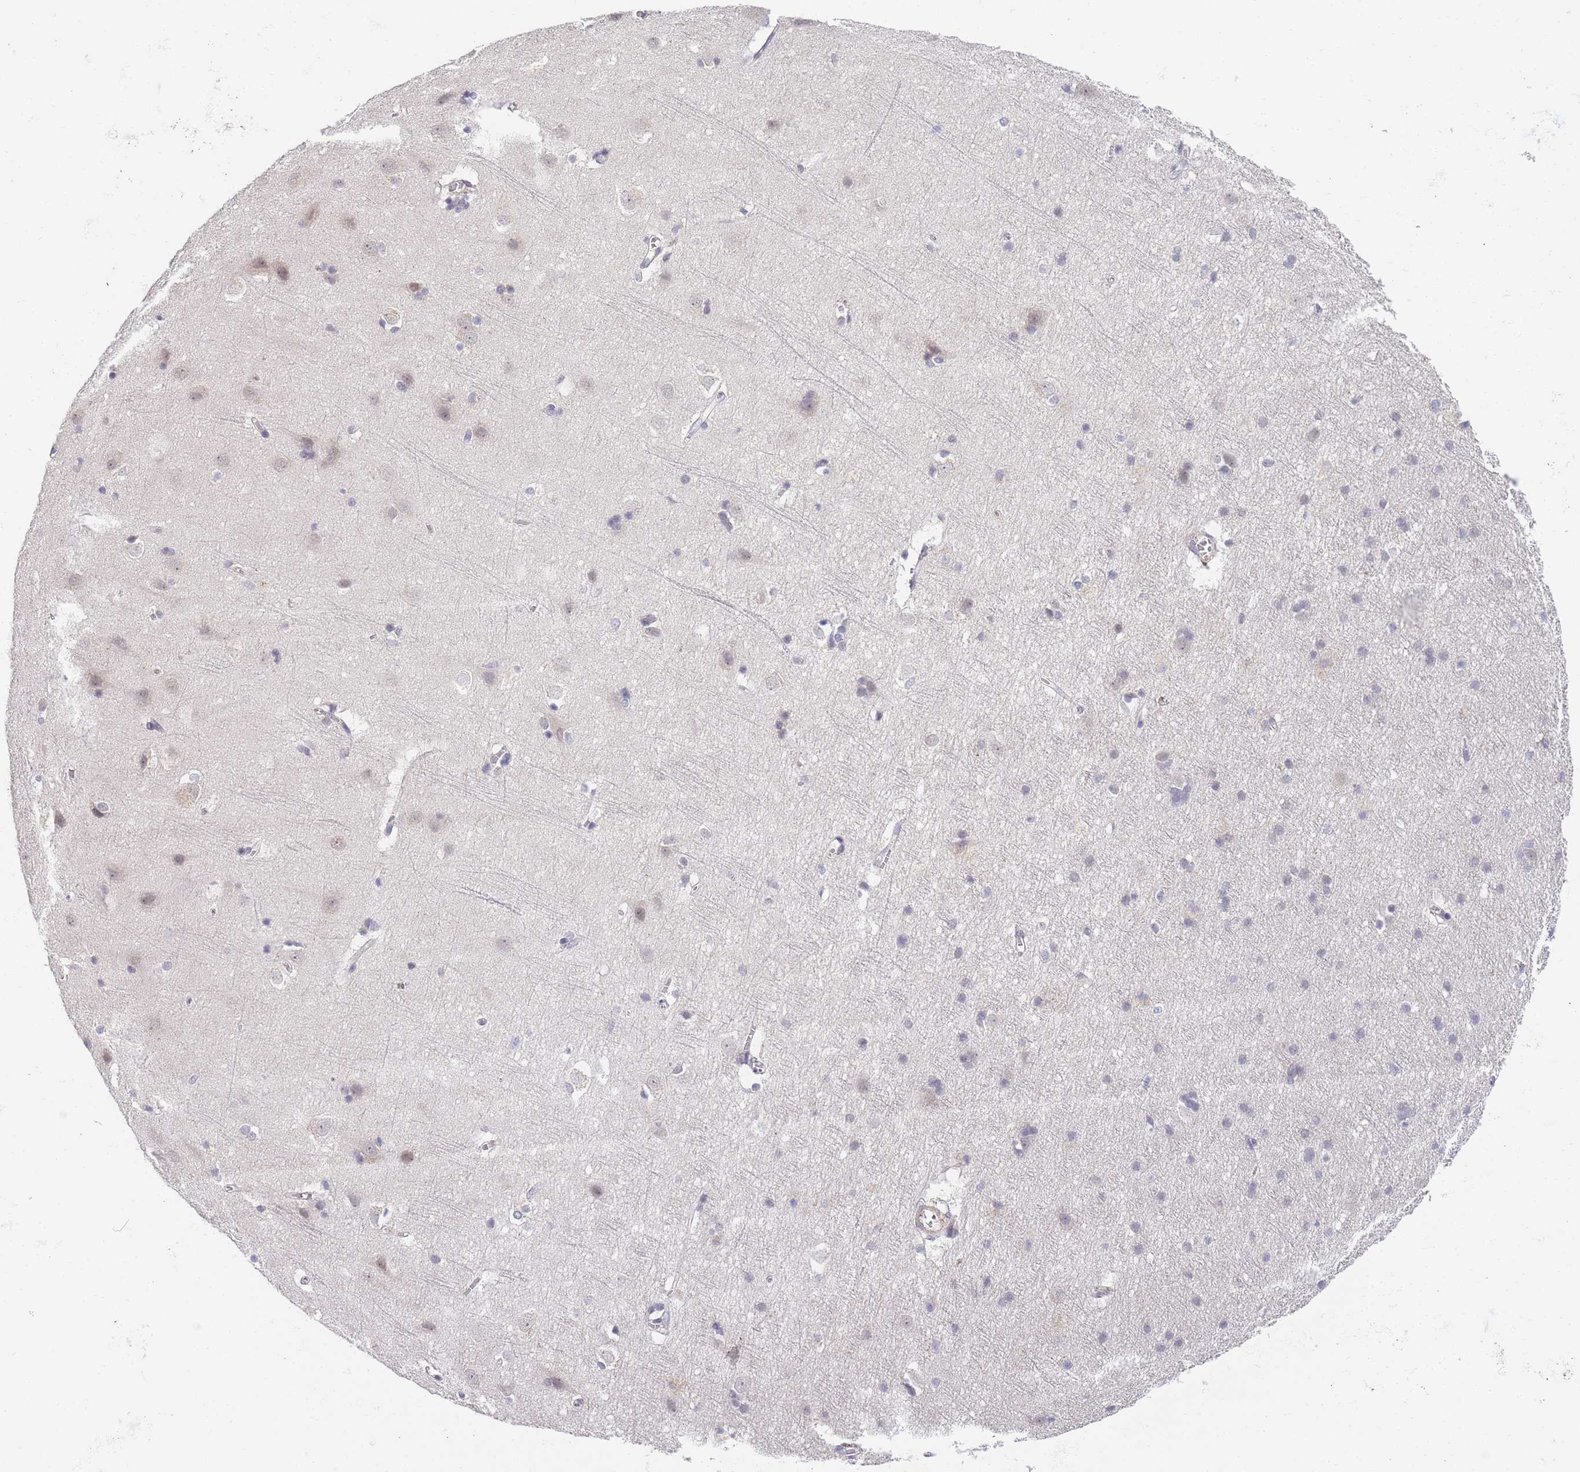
{"staining": {"intensity": "weak", "quantity": "<25%", "location": "cytoplasmic/membranous"}, "tissue": "cerebral cortex", "cell_type": "Endothelial cells", "image_type": "normal", "snomed": [{"axis": "morphology", "description": "Normal tissue, NOS"}, {"axis": "topography", "description": "Cerebral cortex"}], "caption": "This micrograph is of normal cerebral cortex stained with immunohistochemistry (IHC) to label a protein in brown with the nuclei are counter-stained blue. There is no expression in endothelial cells. (DAB (3,3'-diaminobenzidine) immunohistochemistry with hematoxylin counter stain).", "gene": "B4GALT4", "patient": {"sex": "male", "age": 54}}